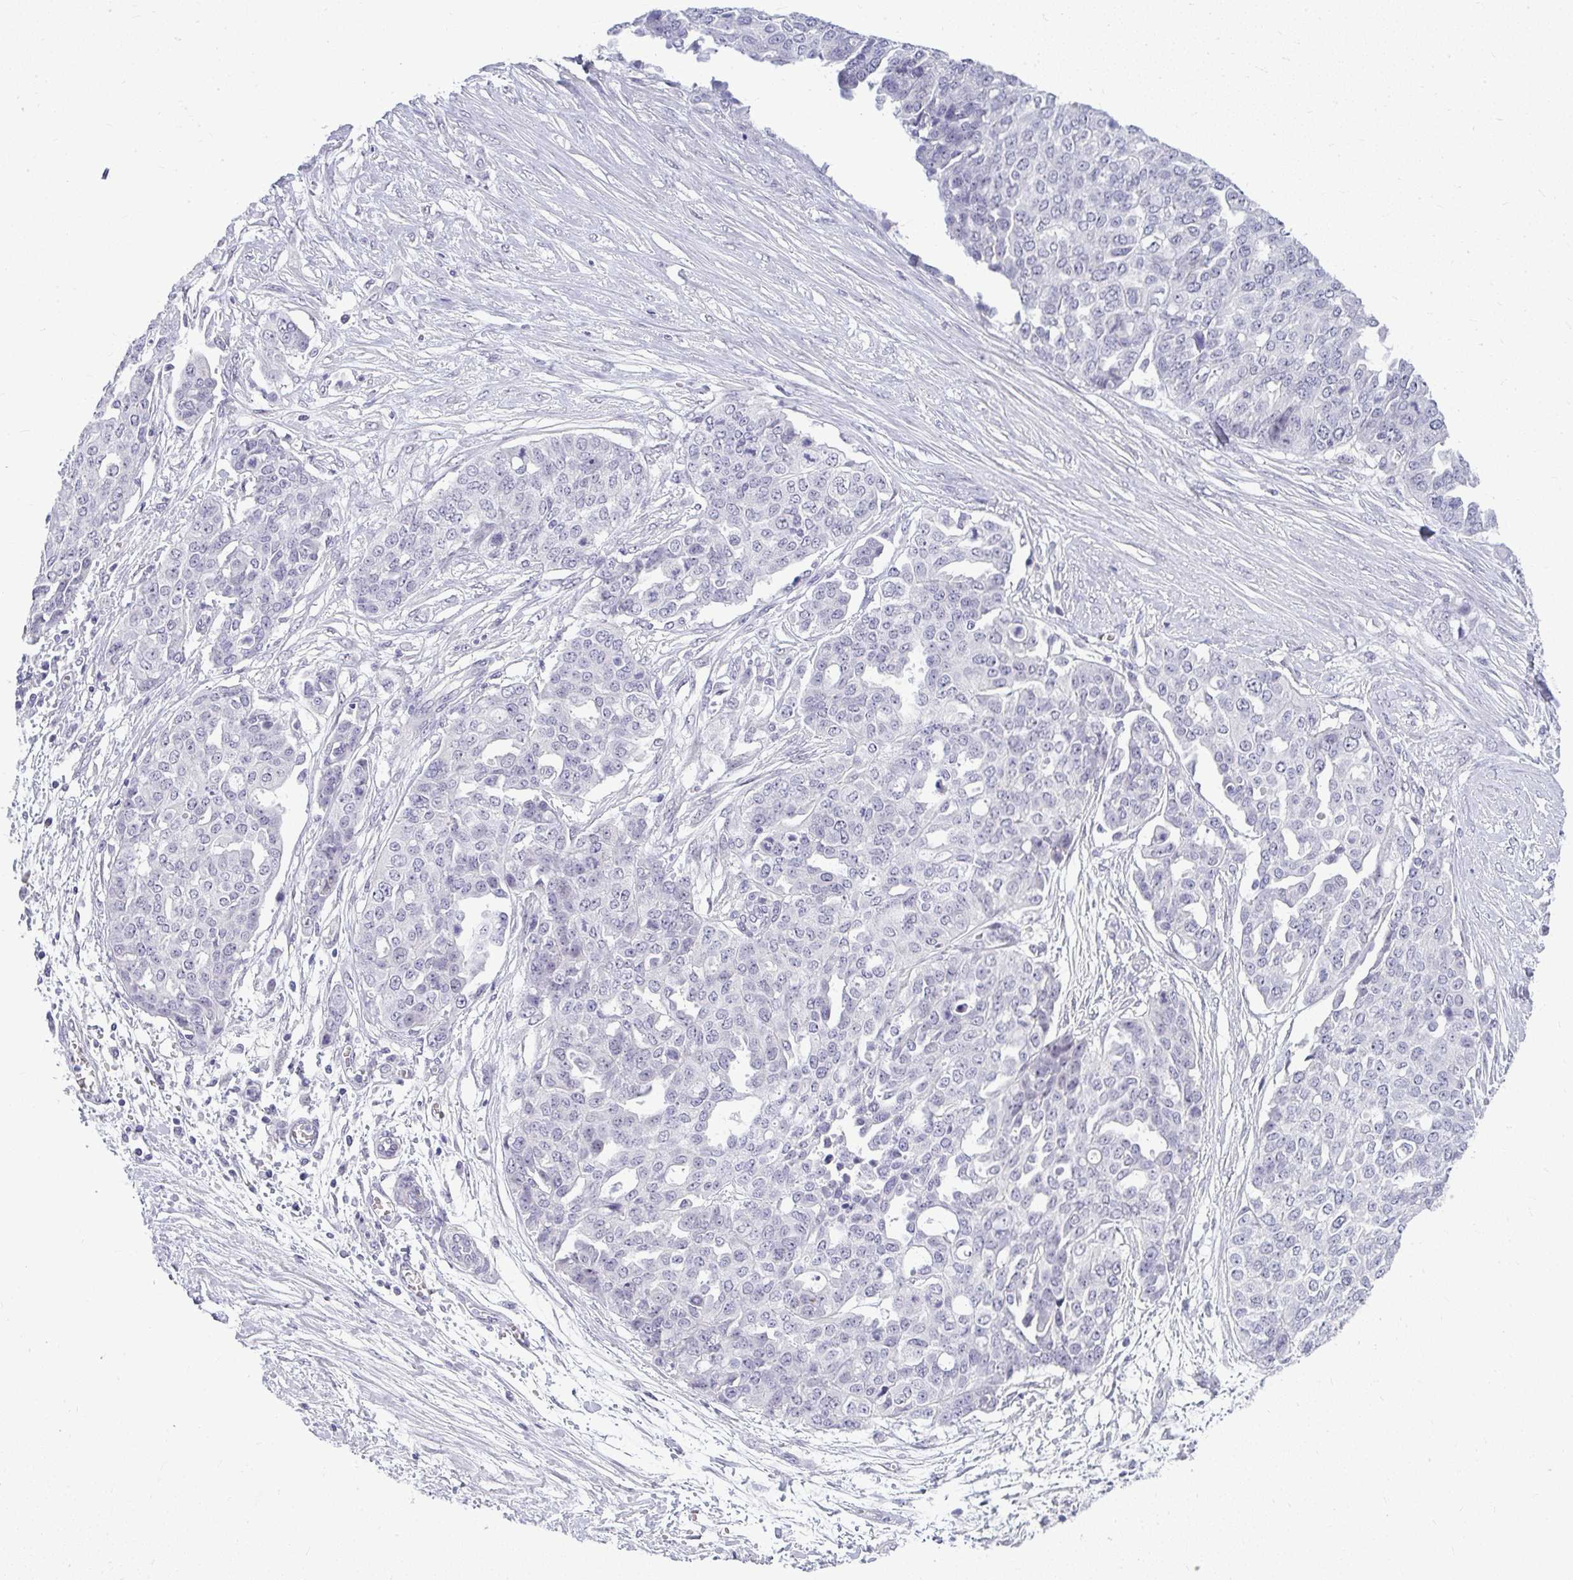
{"staining": {"intensity": "negative", "quantity": "none", "location": "none"}, "tissue": "ovarian cancer", "cell_type": "Tumor cells", "image_type": "cancer", "snomed": [{"axis": "morphology", "description": "Cystadenocarcinoma, serous, NOS"}, {"axis": "topography", "description": "Soft tissue"}, {"axis": "topography", "description": "Ovary"}], "caption": "Tumor cells are negative for protein expression in human ovarian cancer (serous cystadenocarcinoma). (DAB (3,3'-diaminobenzidine) immunohistochemistry (IHC) visualized using brightfield microscopy, high magnification).", "gene": "TEX33", "patient": {"sex": "female", "age": 57}}